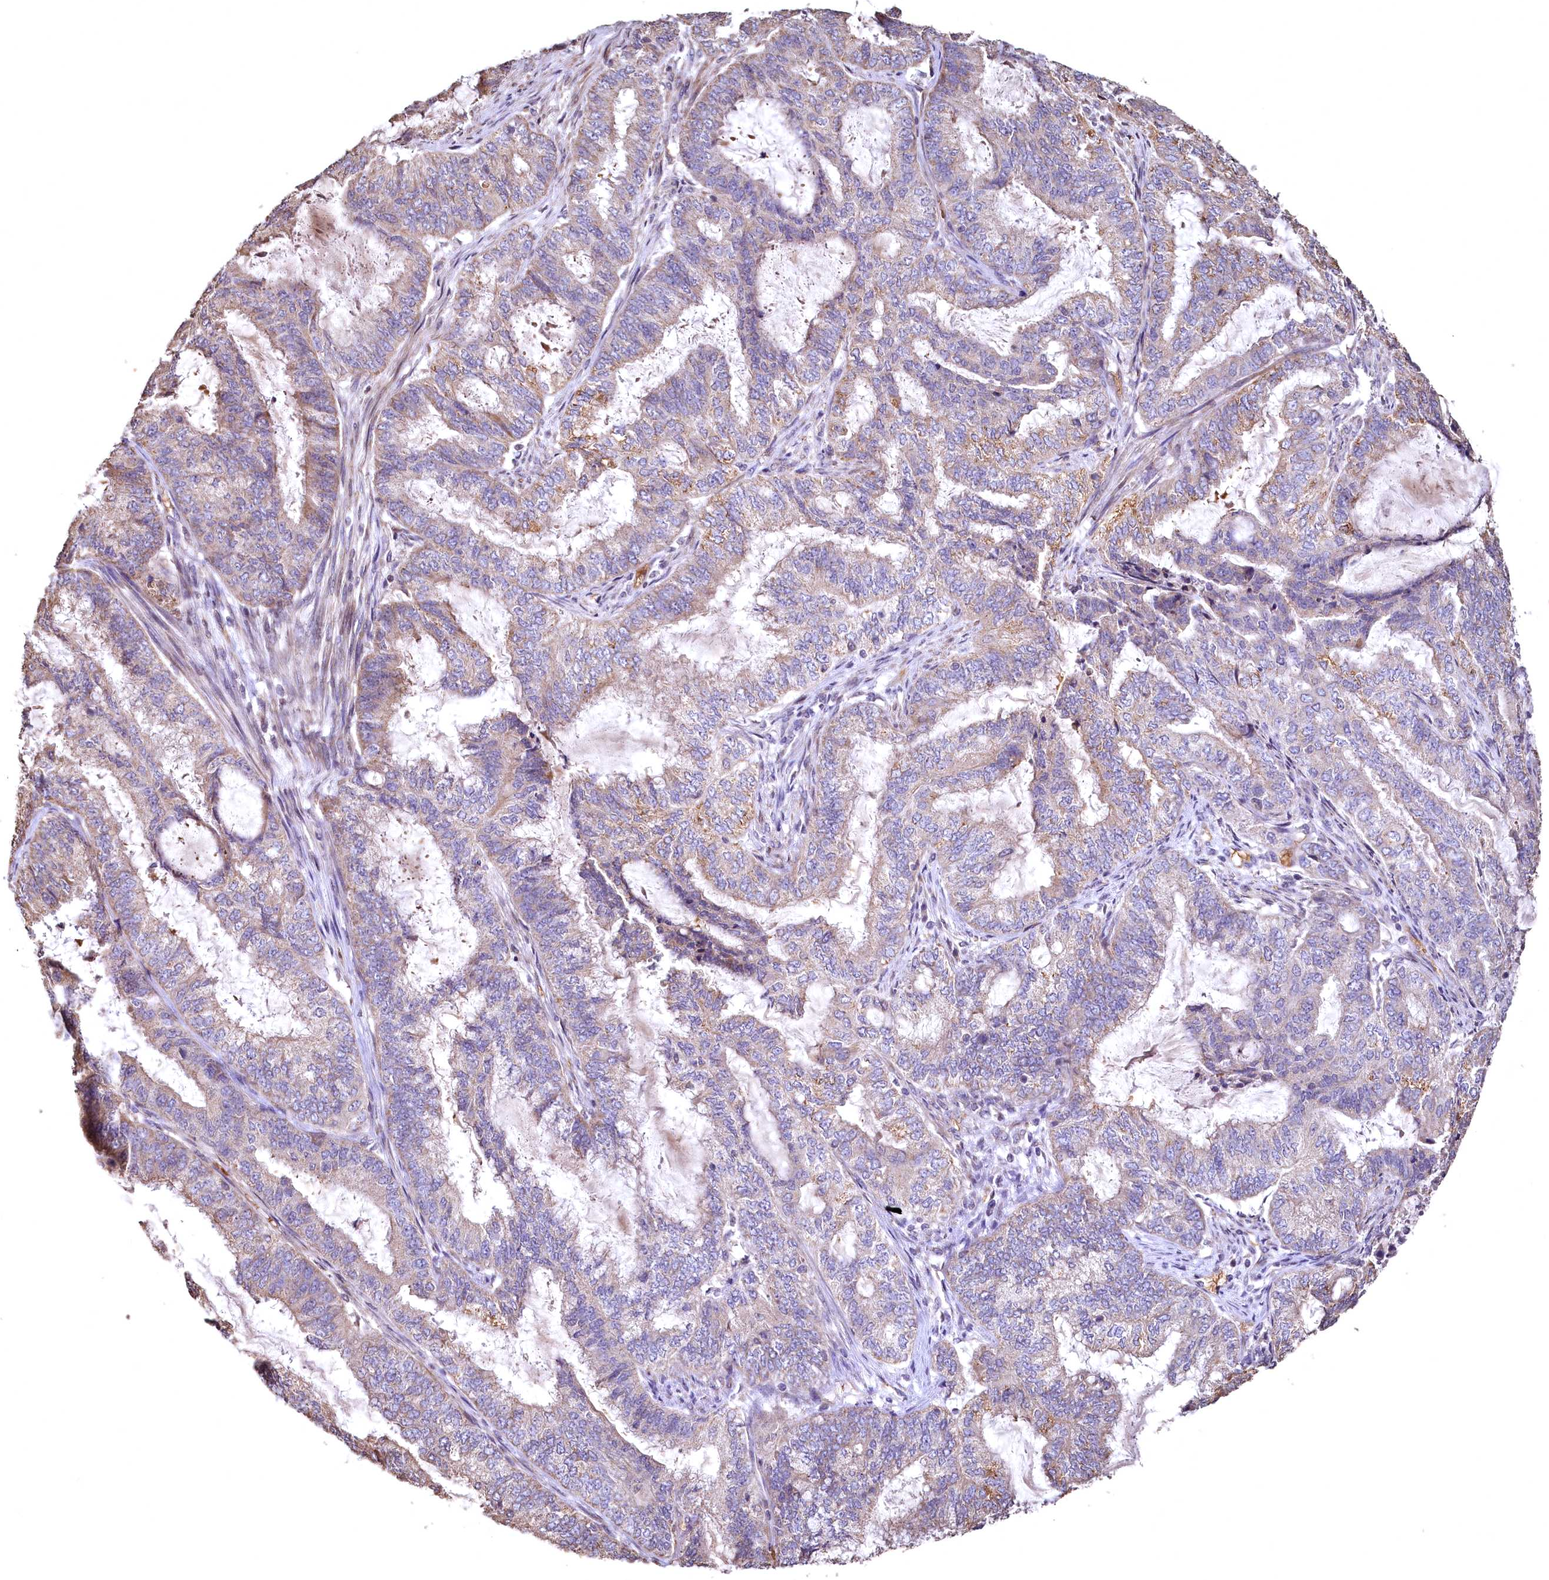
{"staining": {"intensity": "weak", "quantity": "25%-75%", "location": "cytoplasmic/membranous"}, "tissue": "endometrial cancer", "cell_type": "Tumor cells", "image_type": "cancer", "snomed": [{"axis": "morphology", "description": "Adenocarcinoma, NOS"}, {"axis": "topography", "description": "Endometrium"}], "caption": "IHC (DAB (3,3'-diaminobenzidine)) staining of human endometrial cancer (adenocarcinoma) exhibits weak cytoplasmic/membranous protein staining in about 25%-75% of tumor cells.", "gene": "SPTA1", "patient": {"sex": "female", "age": 51}}